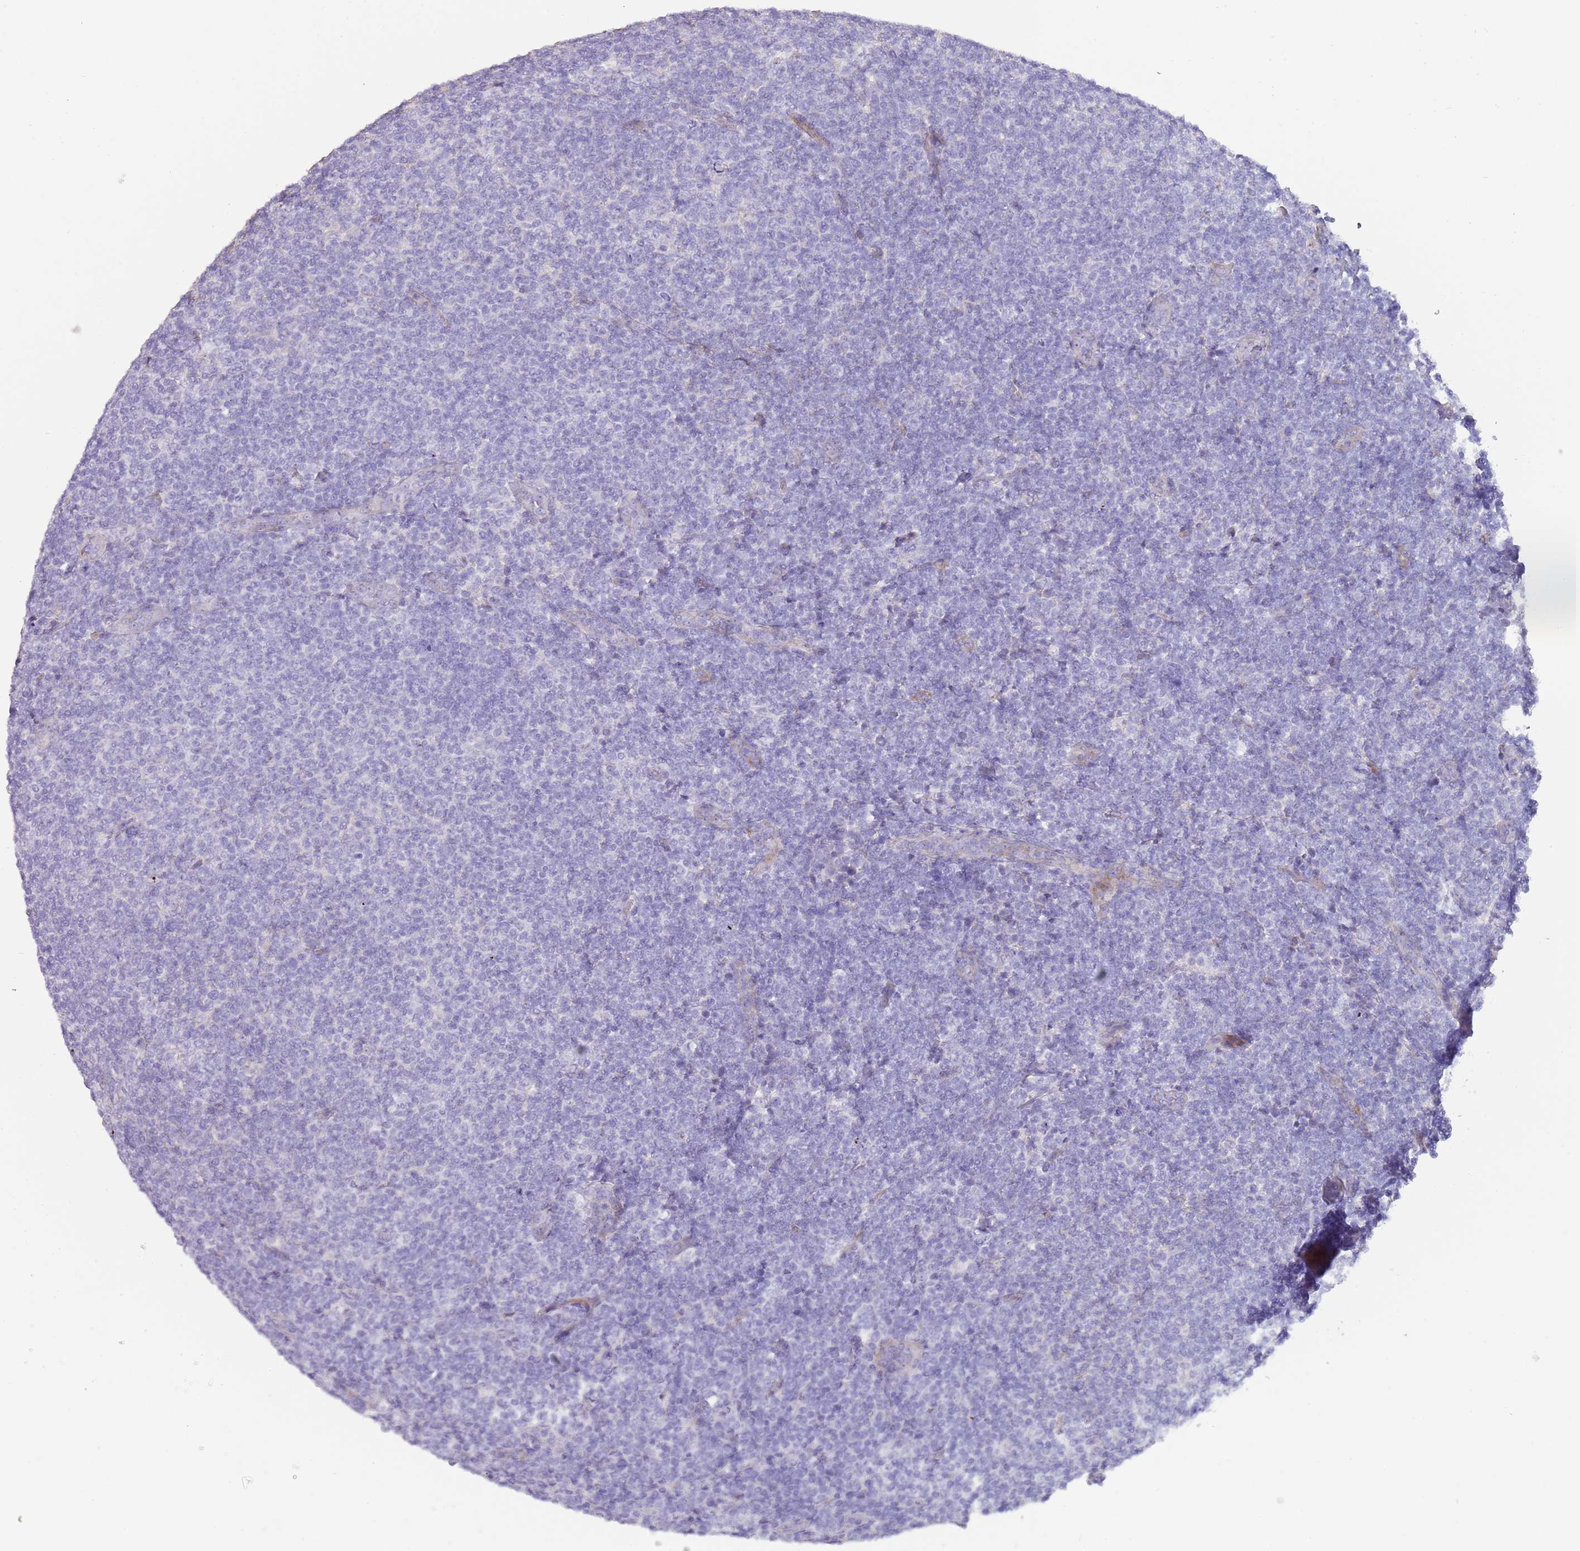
{"staining": {"intensity": "negative", "quantity": "none", "location": "none"}, "tissue": "lymphoma", "cell_type": "Tumor cells", "image_type": "cancer", "snomed": [{"axis": "morphology", "description": "Malignant lymphoma, non-Hodgkin's type, Low grade"}, {"axis": "topography", "description": "Lymph node"}], "caption": "DAB immunohistochemical staining of human malignant lymphoma, non-Hodgkin's type (low-grade) shows no significant positivity in tumor cells.", "gene": "NBPF3", "patient": {"sex": "male", "age": 66}}